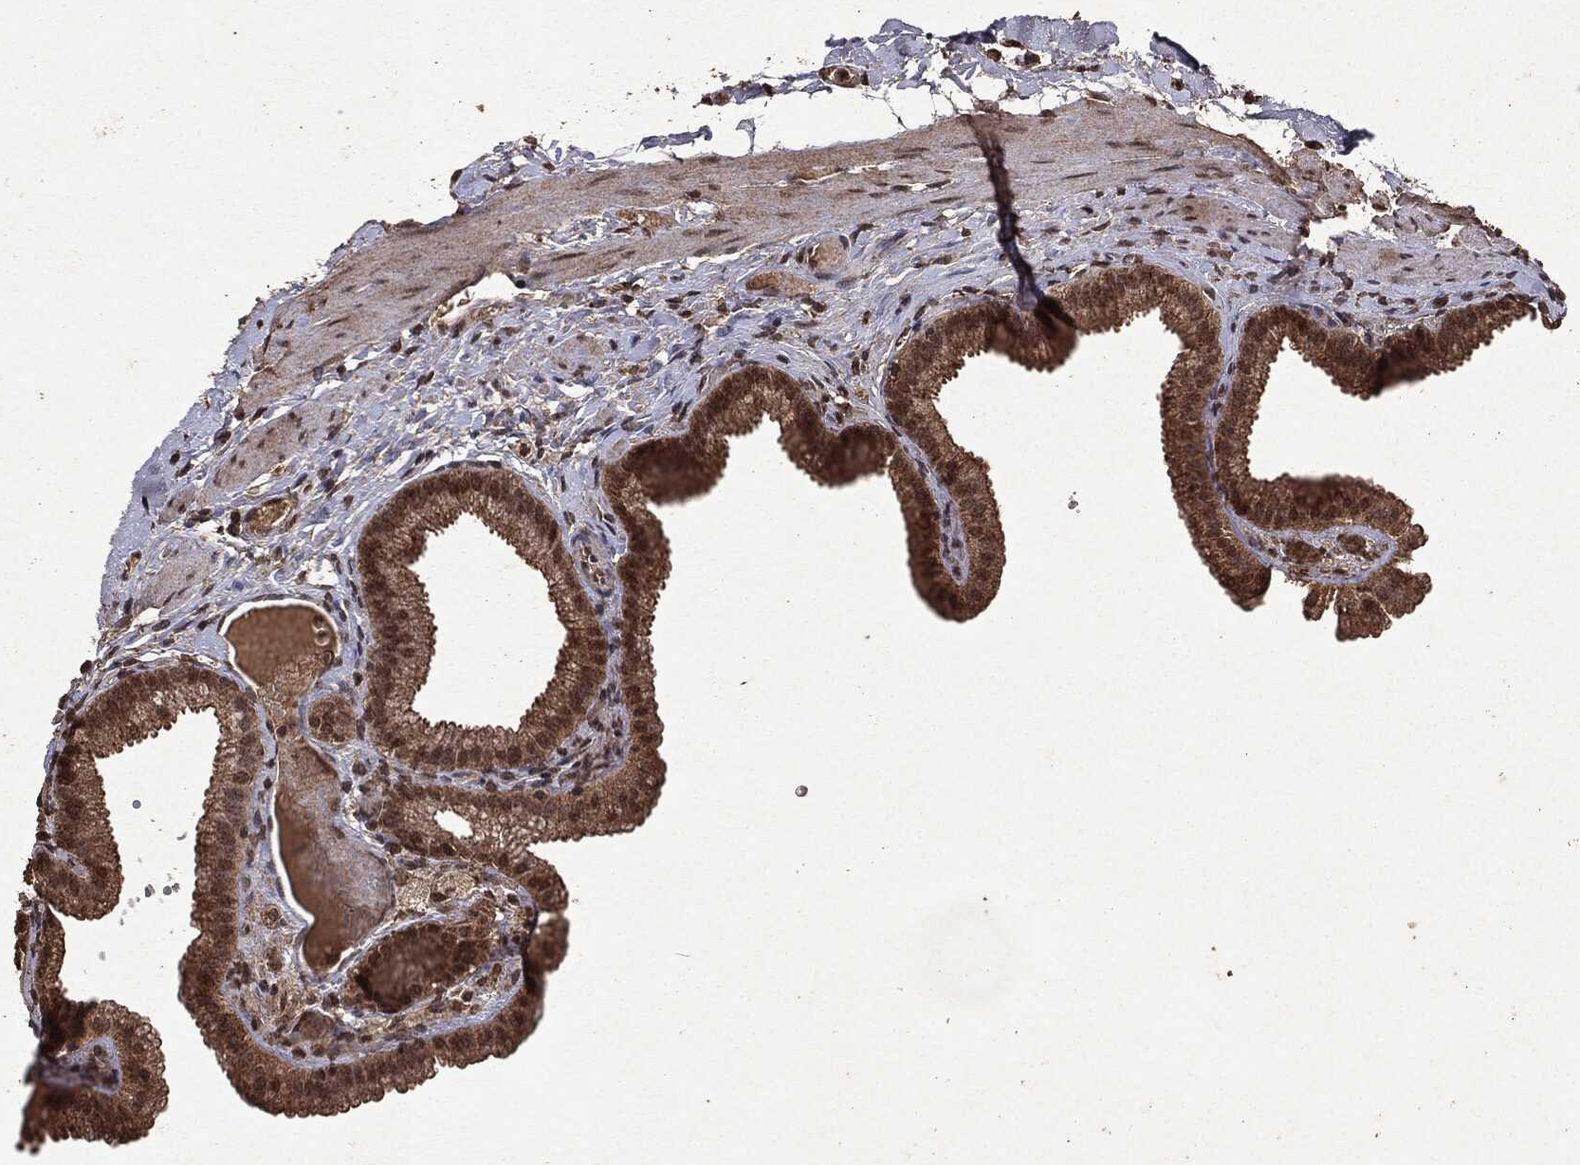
{"staining": {"intensity": "moderate", "quantity": ">75%", "location": "cytoplasmic/membranous,nuclear"}, "tissue": "gallbladder", "cell_type": "Glandular cells", "image_type": "normal", "snomed": [{"axis": "morphology", "description": "Normal tissue, NOS"}, {"axis": "topography", "description": "Gallbladder"}, {"axis": "topography", "description": "Peripheral nerve tissue"}], "caption": "Immunohistochemistry histopathology image of unremarkable human gallbladder stained for a protein (brown), which reveals medium levels of moderate cytoplasmic/membranous,nuclear staining in about >75% of glandular cells.", "gene": "PEBP1", "patient": {"sex": "female", "age": 45}}